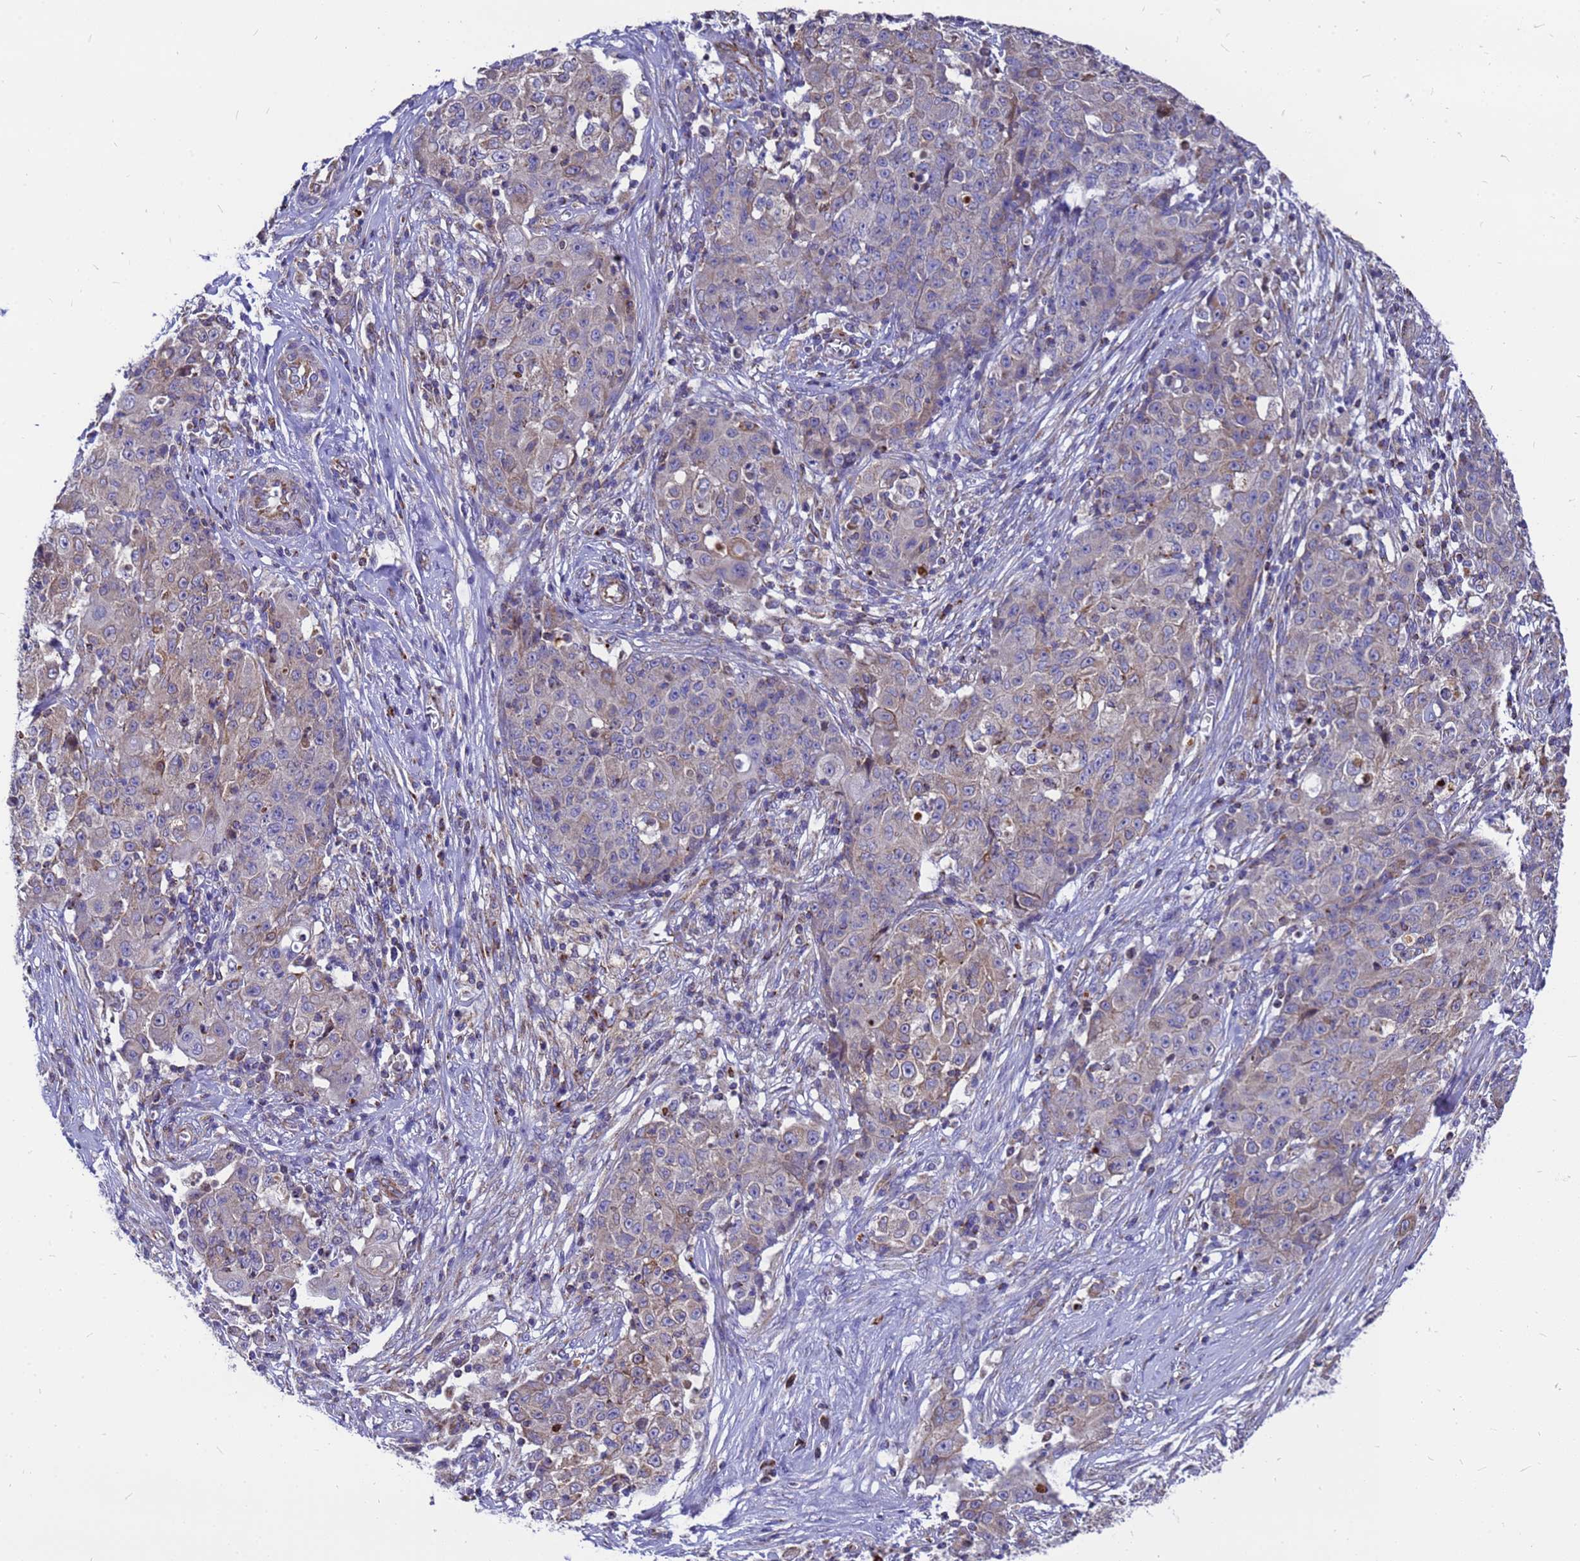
{"staining": {"intensity": "weak", "quantity": "<25%", "location": "cytoplasmic/membranous"}, "tissue": "ovarian cancer", "cell_type": "Tumor cells", "image_type": "cancer", "snomed": [{"axis": "morphology", "description": "Carcinoma, endometroid"}, {"axis": "topography", "description": "Ovary"}], "caption": "This is an immunohistochemistry micrograph of human ovarian cancer (endometroid carcinoma). There is no positivity in tumor cells.", "gene": "CMC4", "patient": {"sex": "female", "age": 42}}